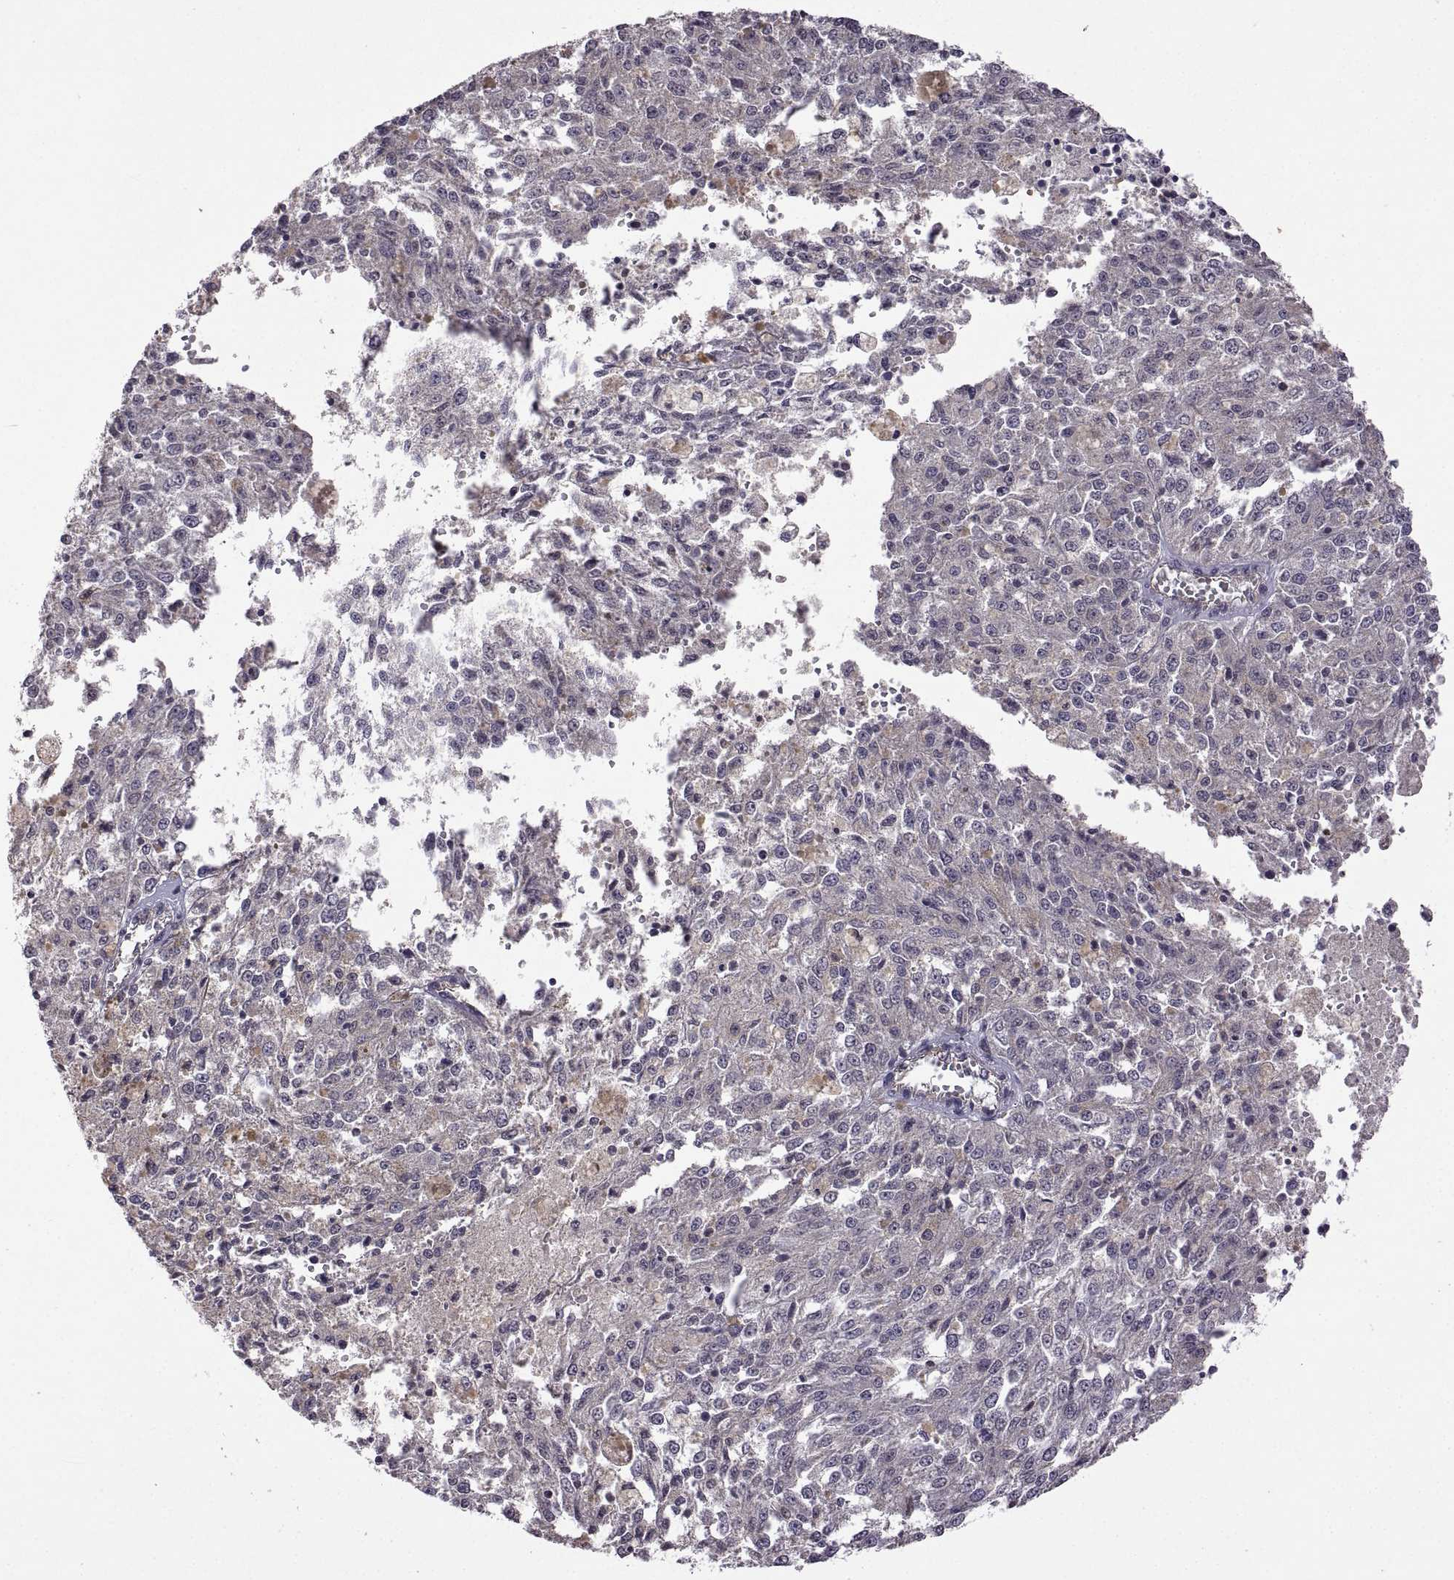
{"staining": {"intensity": "negative", "quantity": "none", "location": "none"}, "tissue": "melanoma", "cell_type": "Tumor cells", "image_type": "cancer", "snomed": [{"axis": "morphology", "description": "Malignant melanoma, Metastatic site"}, {"axis": "topography", "description": "Lymph node"}], "caption": "Immunohistochemical staining of human melanoma shows no significant expression in tumor cells.", "gene": "LAMA1", "patient": {"sex": "female", "age": 64}}